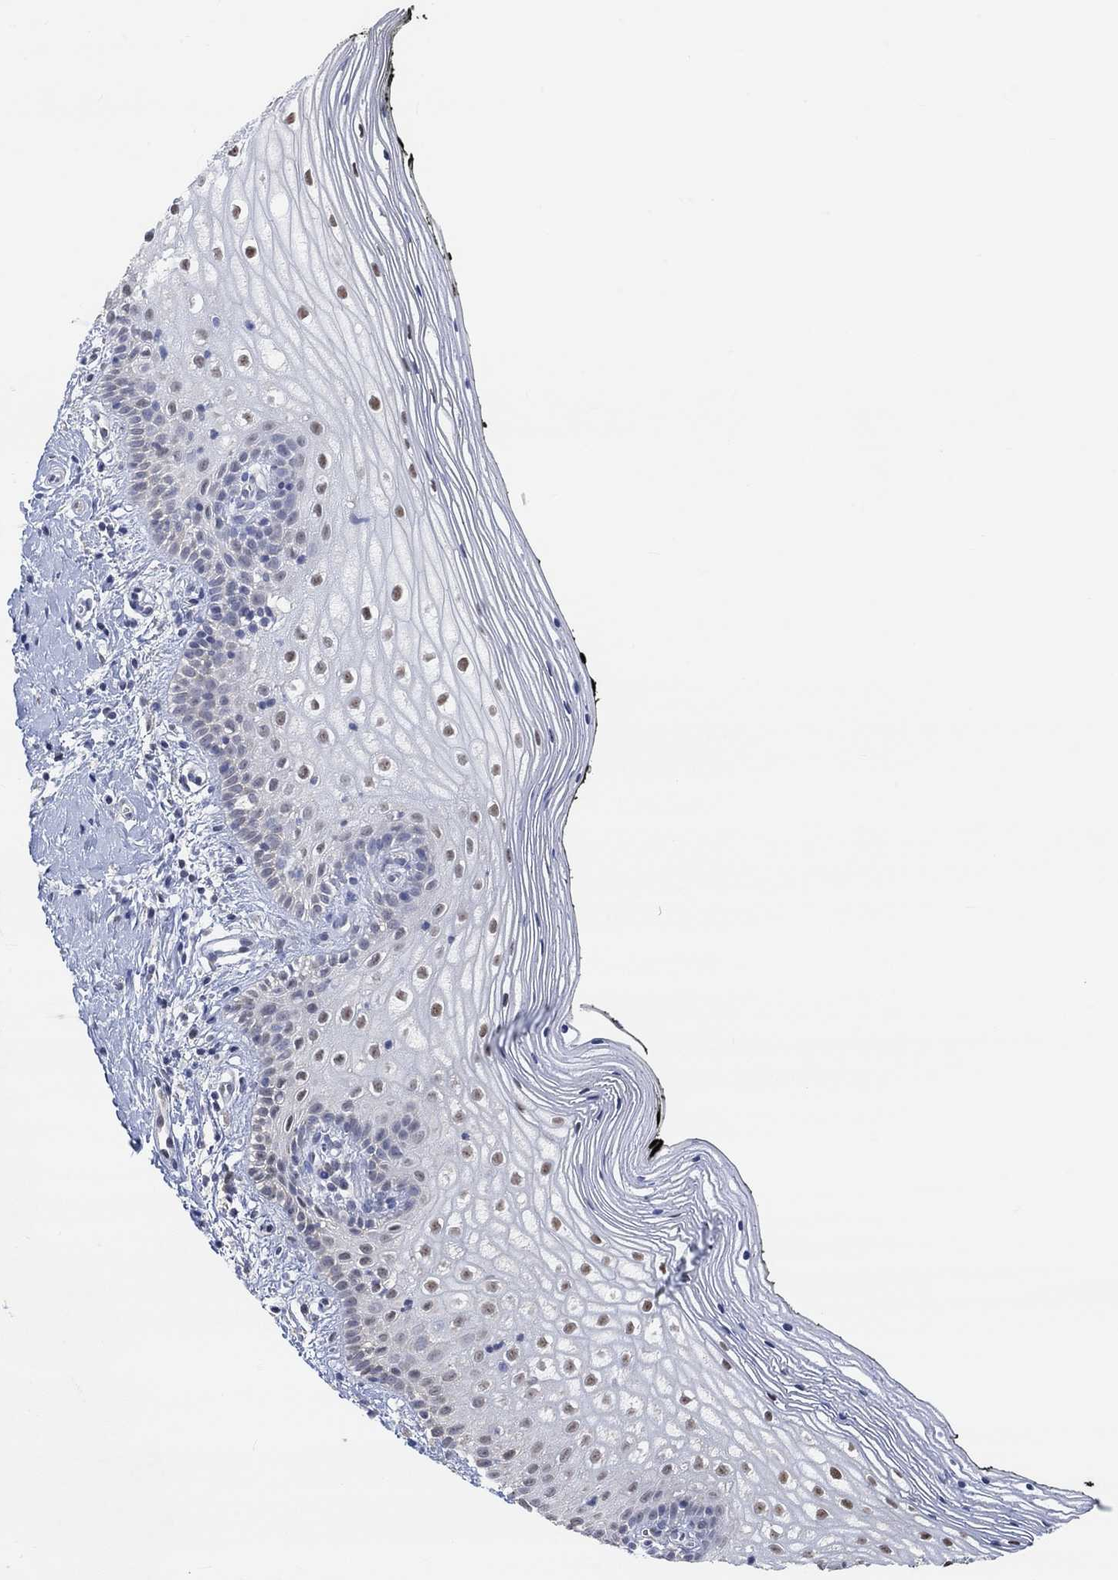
{"staining": {"intensity": "strong", "quantity": "<25%", "location": "nuclear"}, "tissue": "vagina", "cell_type": "Squamous epithelial cells", "image_type": "normal", "snomed": [{"axis": "morphology", "description": "Normal tissue, NOS"}, {"axis": "topography", "description": "Vagina"}], "caption": "Brown immunohistochemical staining in normal human vagina demonstrates strong nuclear staining in about <25% of squamous epithelial cells.", "gene": "MUC1", "patient": {"sex": "female", "age": 47}}